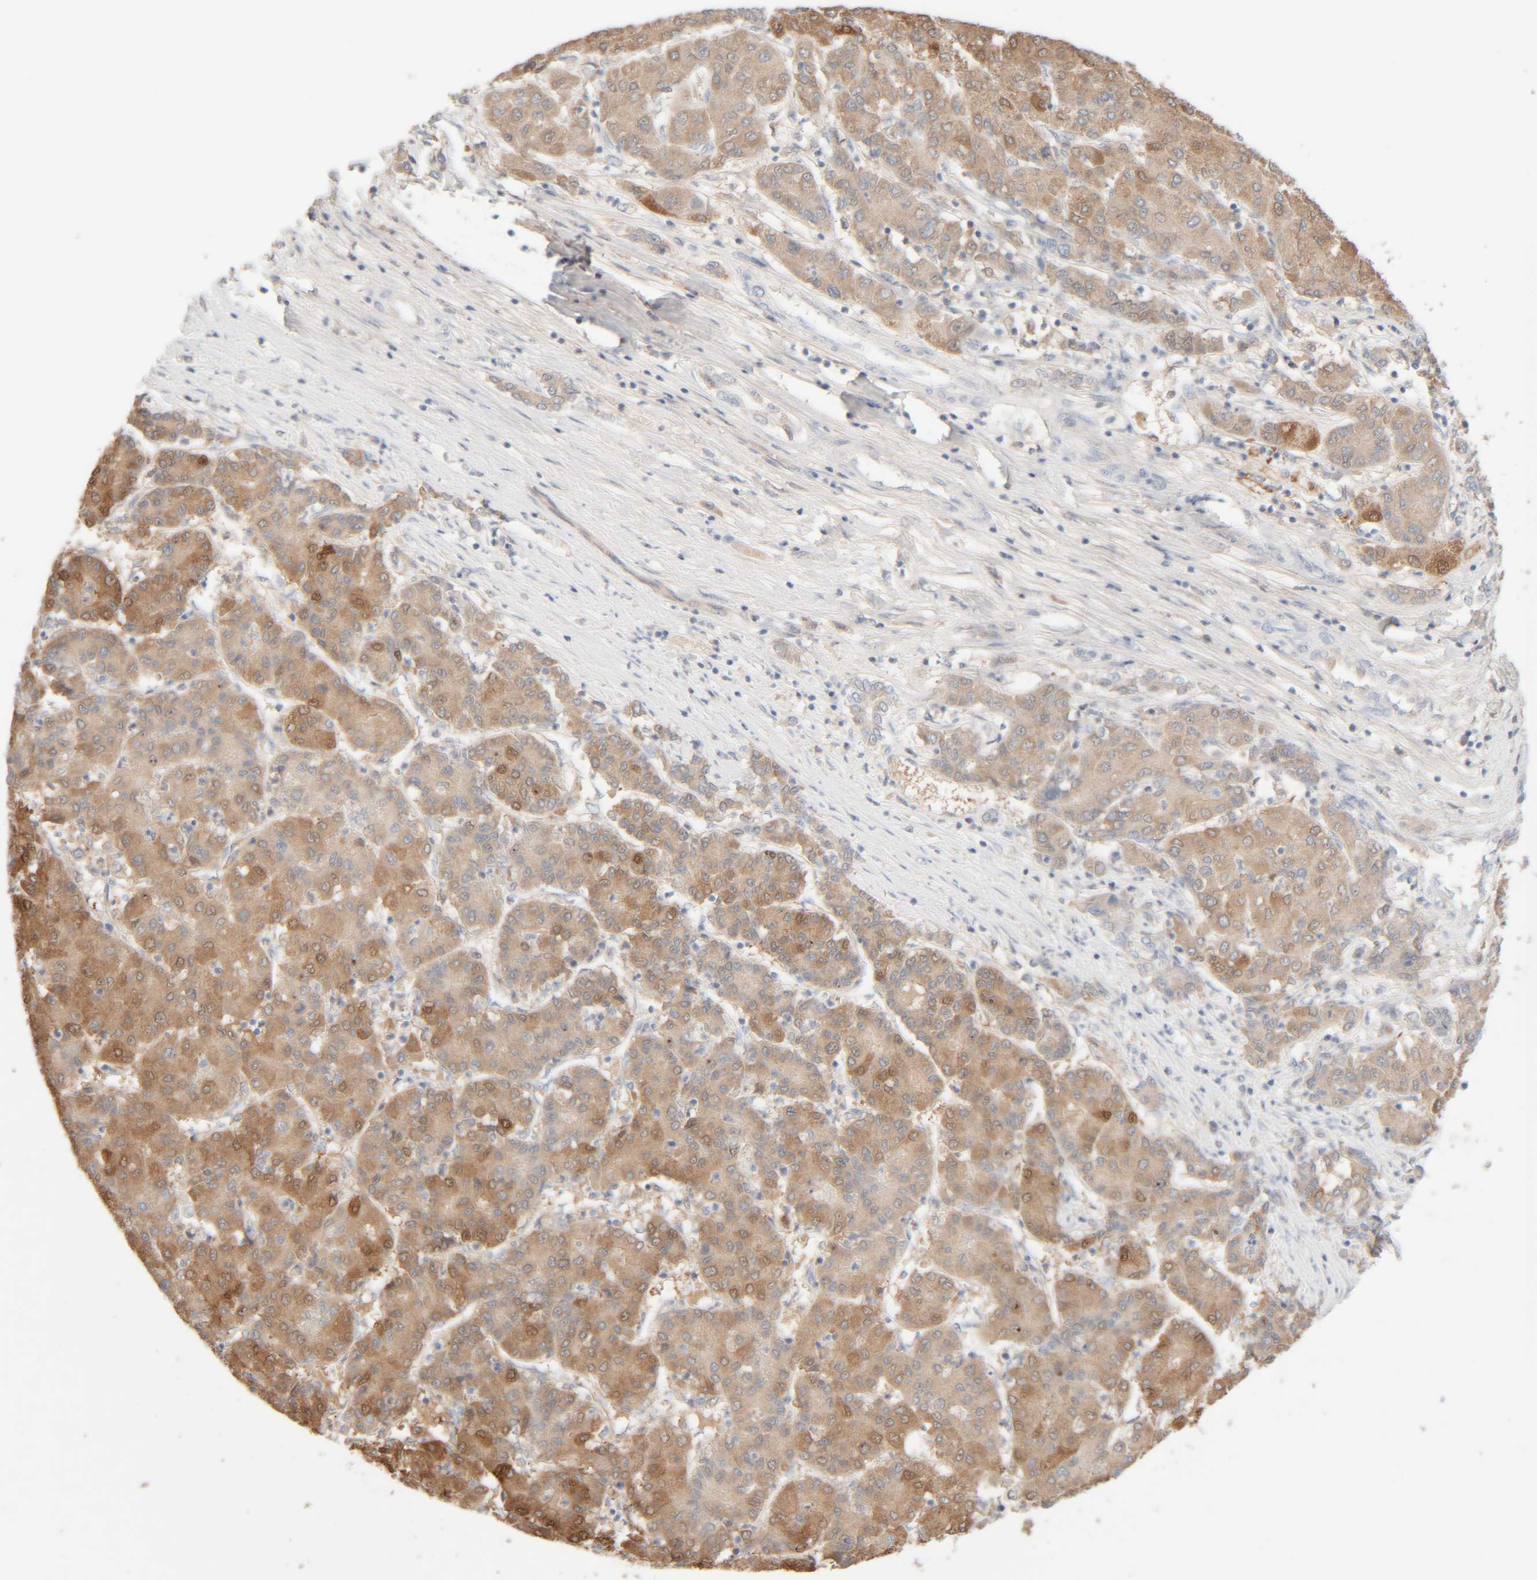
{"staining": {"intensity": "moderate", "quantity": "25%-75%", "location": "cytoplasmic/membranous,nuclear"}, "tissue": "liver cancer", "cell_type": "Tumor cells", "image_type": "cancer", "snomed": [{"axis": "morphology", "description": "Carcinoma, Hepatocellular, NOS"}, {"axis": "topography", "description": "Liver"}], "caption": "Liver hepatocellular carcinoma tissue exhibits moderate cytoplasmic/membranous and nuclear positivity in approximately 25%-75% of tumor cells Immunohistochemistry stains the protein in brown and the nuclei are stained blue.", "gene": "RIDA", "patient": {"sex": "male", "age": 65}}